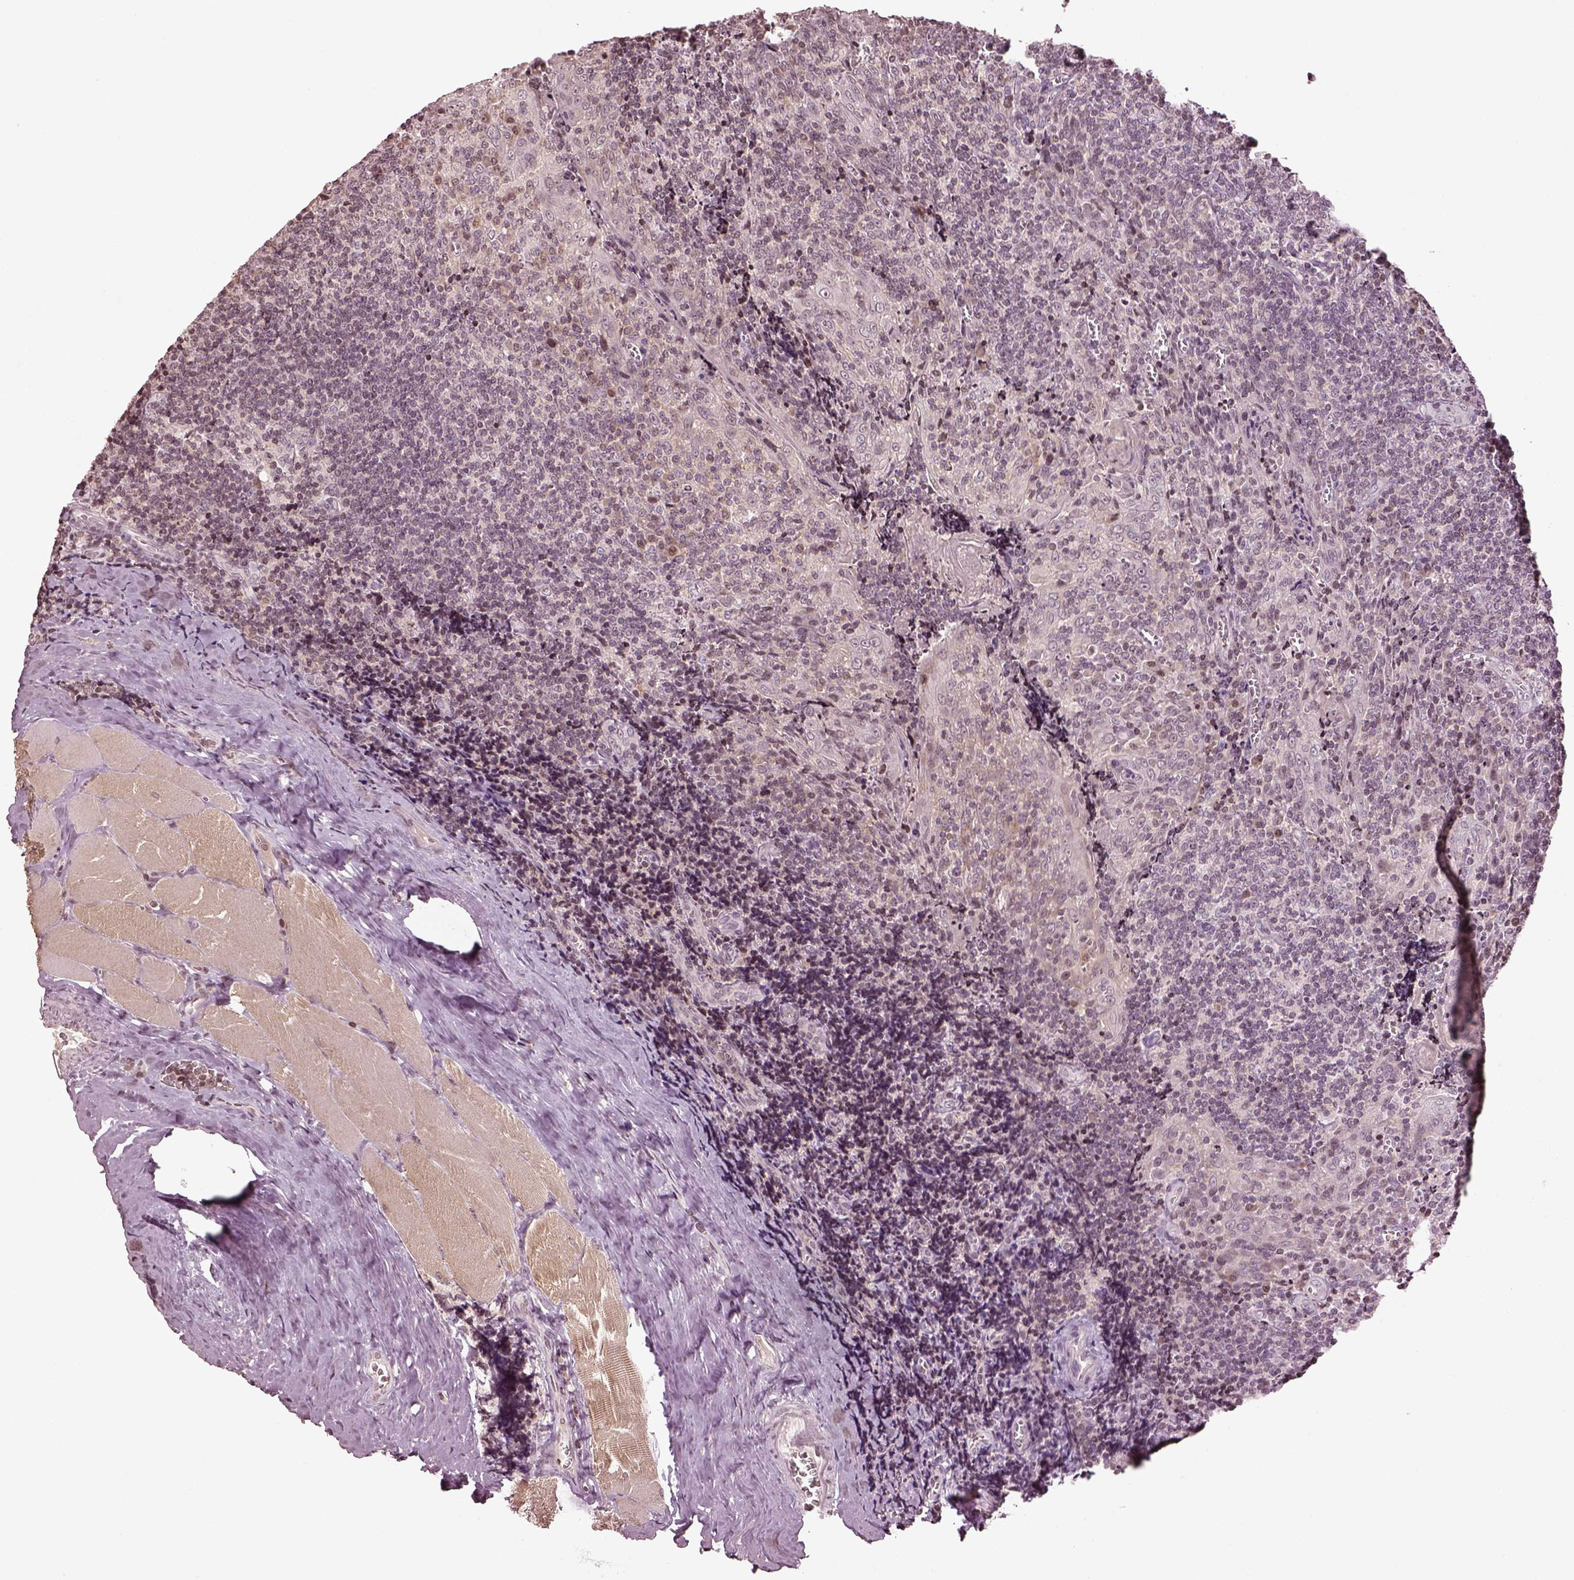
{"staining": {"intensity": "negative", "quantity": "none", "location": "none"}, "tissue": "tonsil", "cell_type": "Germinal center cells", "image_type": "normal", "snomed": [{"axis": "morphology", "description": "Normal tissue, NOS"}, {"axis": "morphology", "description": "Inflammation, NOS"}, {"axis": "topography", "description": "Tonsil"}], "caption": "Immunohistochemistry histopathology image of unremarkable tonsil: human tonsil stained with DAB shows no significant protein staining in germinal center cells.", "gene": "GRM4", "patient": {"sex": "female", "age": 31}}